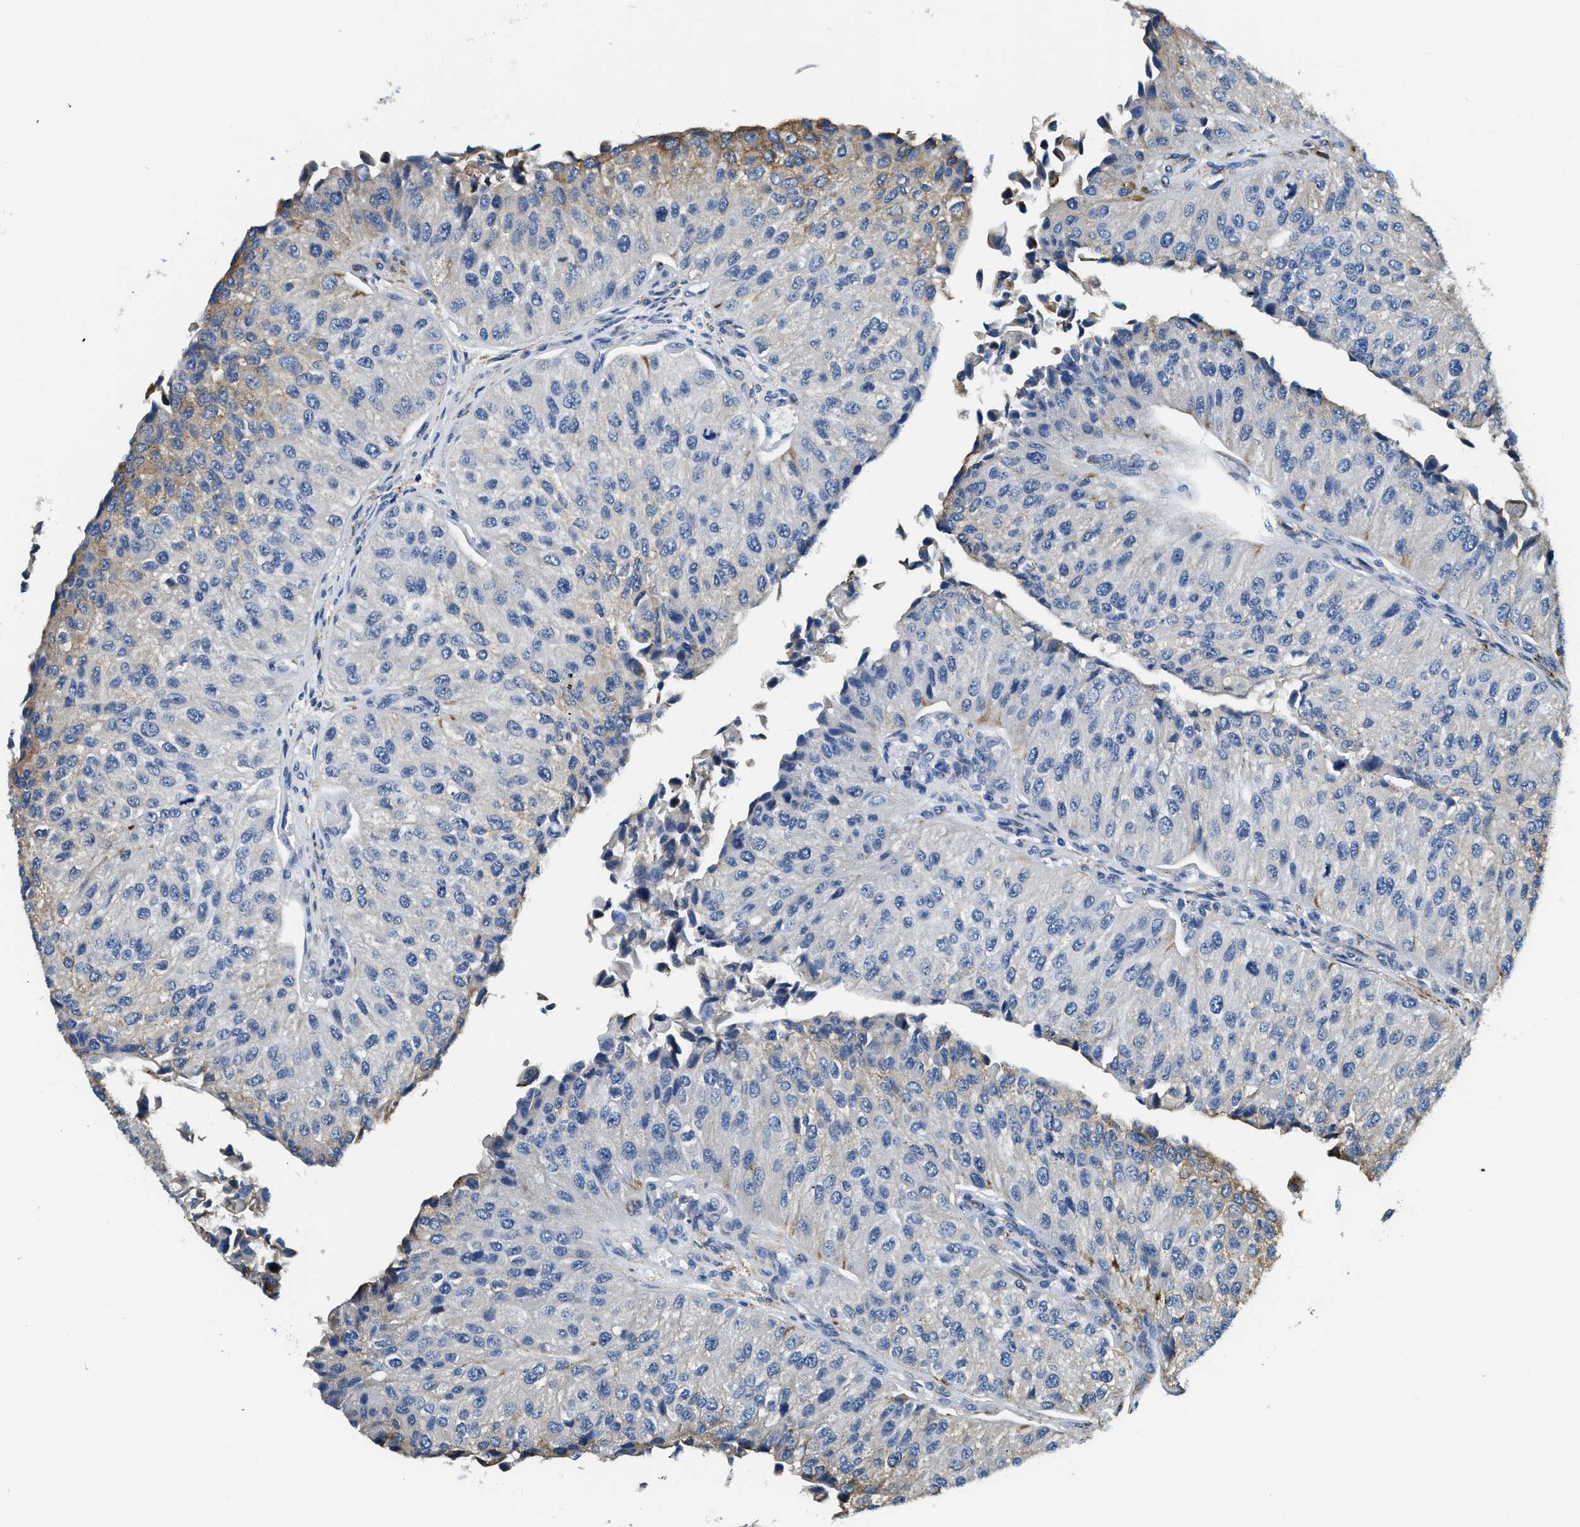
{"staining": {"intensity": "weak", "quantity": "25%-75%", "location": "cytoplasmic/membranous"}, "tissue": "urothelial cancer", "cell_type": "Tumor cells", "image_type": "cancer", "snomed": [{"axis": "morphology", "description": "Urothelial carcinoma, High grade"}, {"axis": "topography", "description": "Kidney"}, {"axis": "topography", "description": "Urinary bladder"}], "caption": "A low amount of weak cytoplasmic/membranous expression is present in about 25%-75% of tumor cells in high-grade urothelial carcinoma tissue. The protein is shown in brown color, while the nuclei are stained blue.", "gene": "LRP1", "patient": {"sex": "male", "age": 77}}